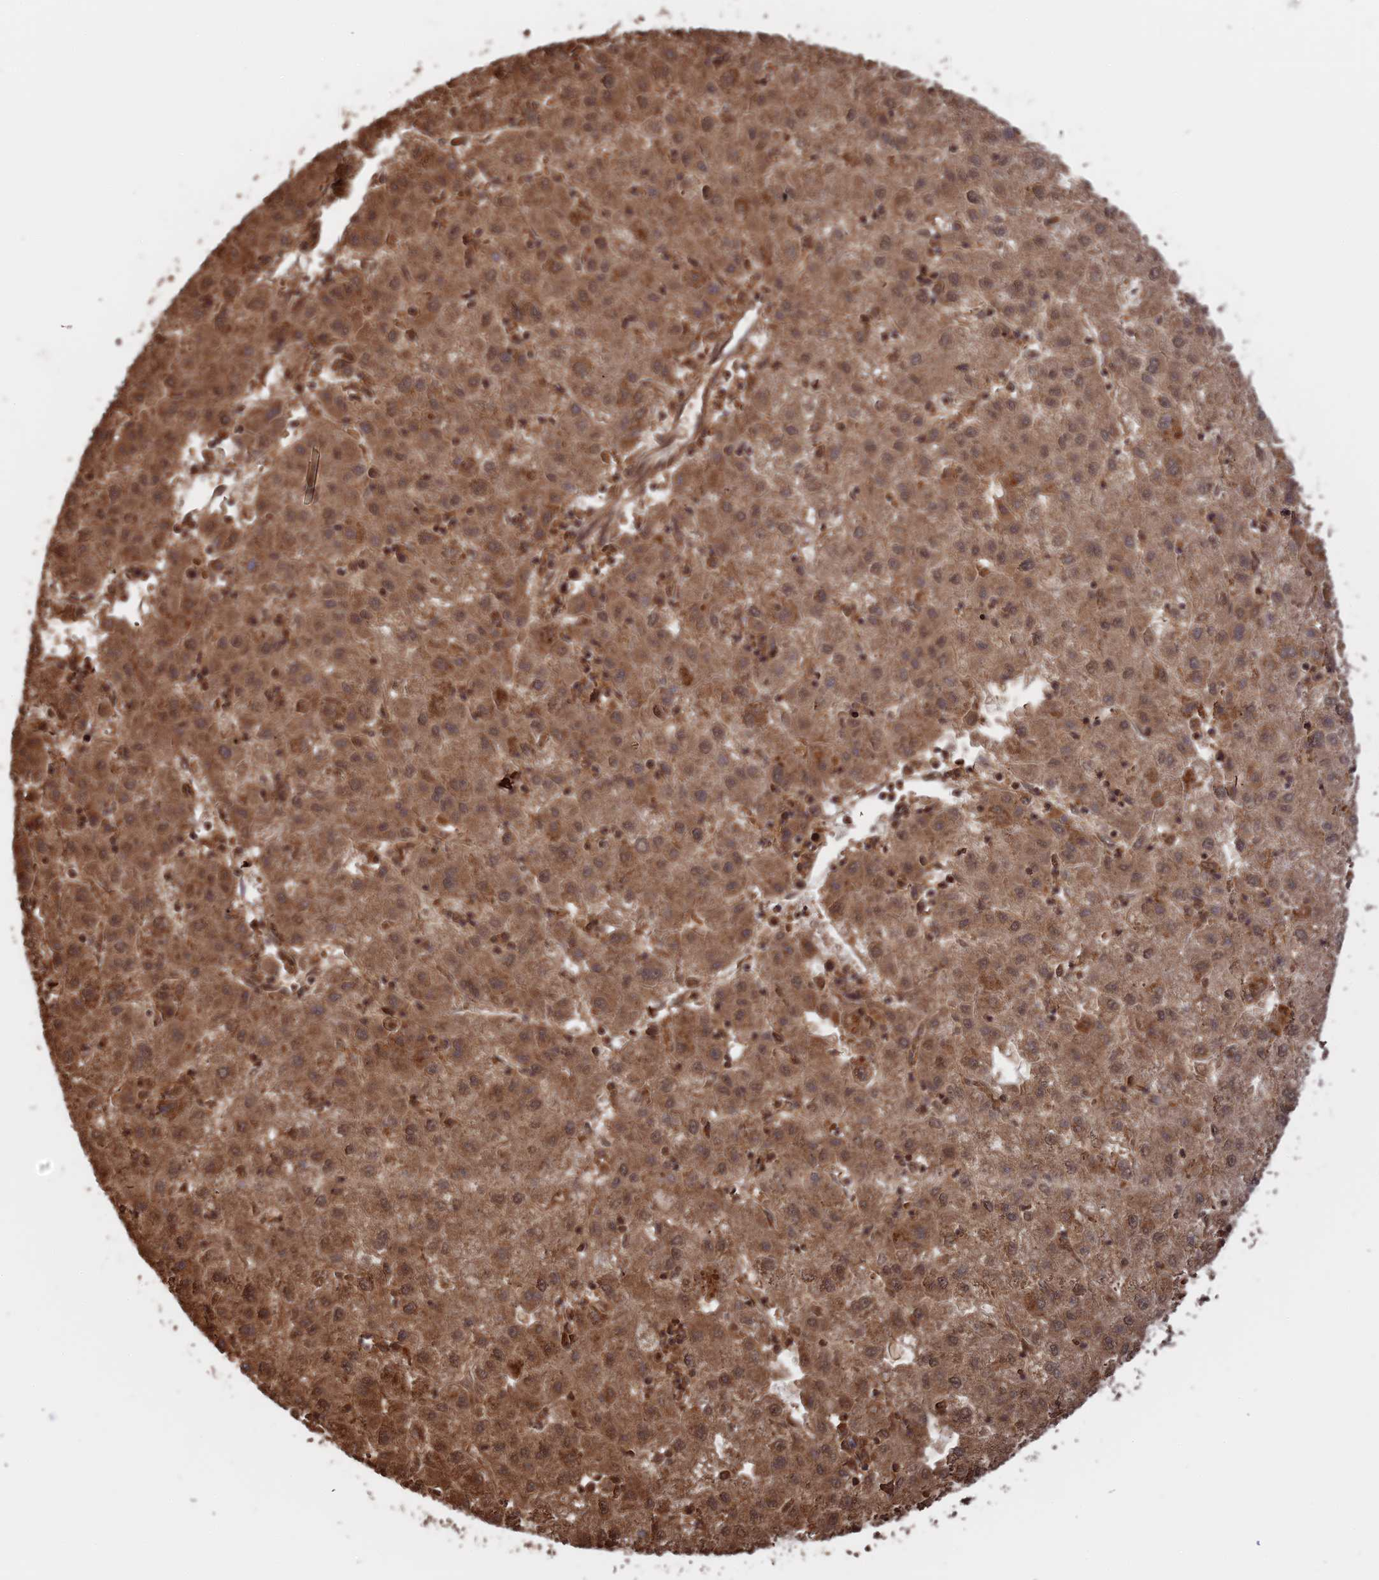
{"staining": {"intensity": "moderate", "quantity": ">75%", "location": "cytoplasmic/membranous,nuclear"}, "tissue": "liver cancer", "cell_type": "Tumor cells", "image_type": "cancer", "snomed": [{"axis": "morphology", "description": "Carcinoma, Hepatocellular, NOS"}, {"axis": "topography", "description": "Liver"}], "caption": "Tumor cells exhibit medium levels of moderate cytoplasmic/membranous and nuclear positivity in approximately >75% of cells in liver cancer (hepatocellular carcinoma).", "gene": "FAM210B", "patient": {"sex": "male", "age": 72}}